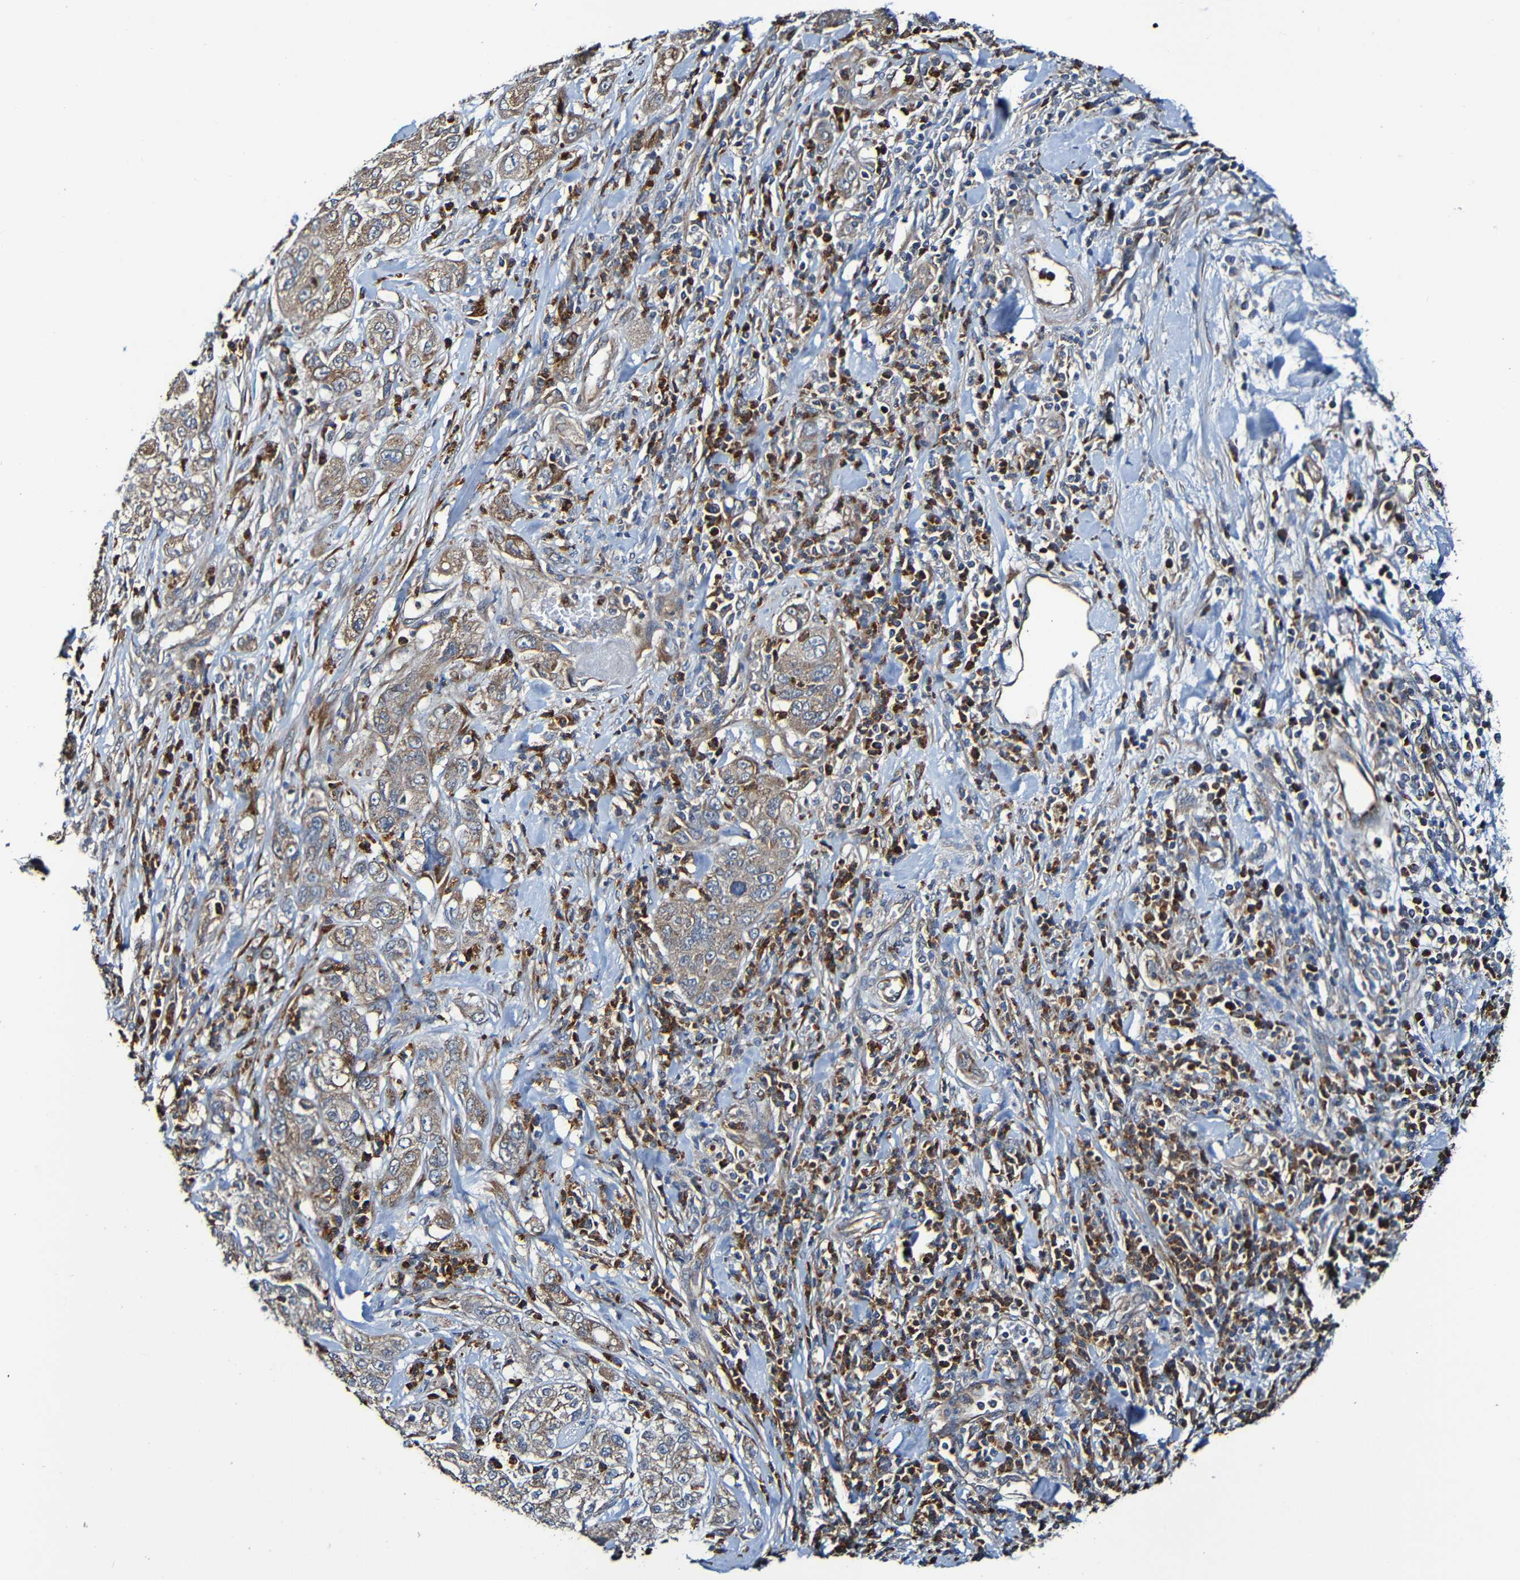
{"staining": {"intensity": "weak", "quantity": ">75%", "location": "cytoplasmic/membranous"}, "tissue": "pancreatic cancer", "cell_type": "Tumor cells", "image_type": "cancer", "snomed": [{"axis": "morphology", "description": "Adenocarcinoma, NOS"}, {"axis": "topography", "description": "Pancreas"}], "caption": "Protein expression analysis of adenocarcinoma (pancreatic) shows weak cytoplasmic/membranous expression in approximately >75% of tumor cells. The staining is performed using DAB (3,3'-diaminobenzidine) brown chromogen to label protein expression. The nuclei are counter-stained blue using hematoxylin.", "gene": "ADAM15", "patient": {"sex": "female", "age": 78}}